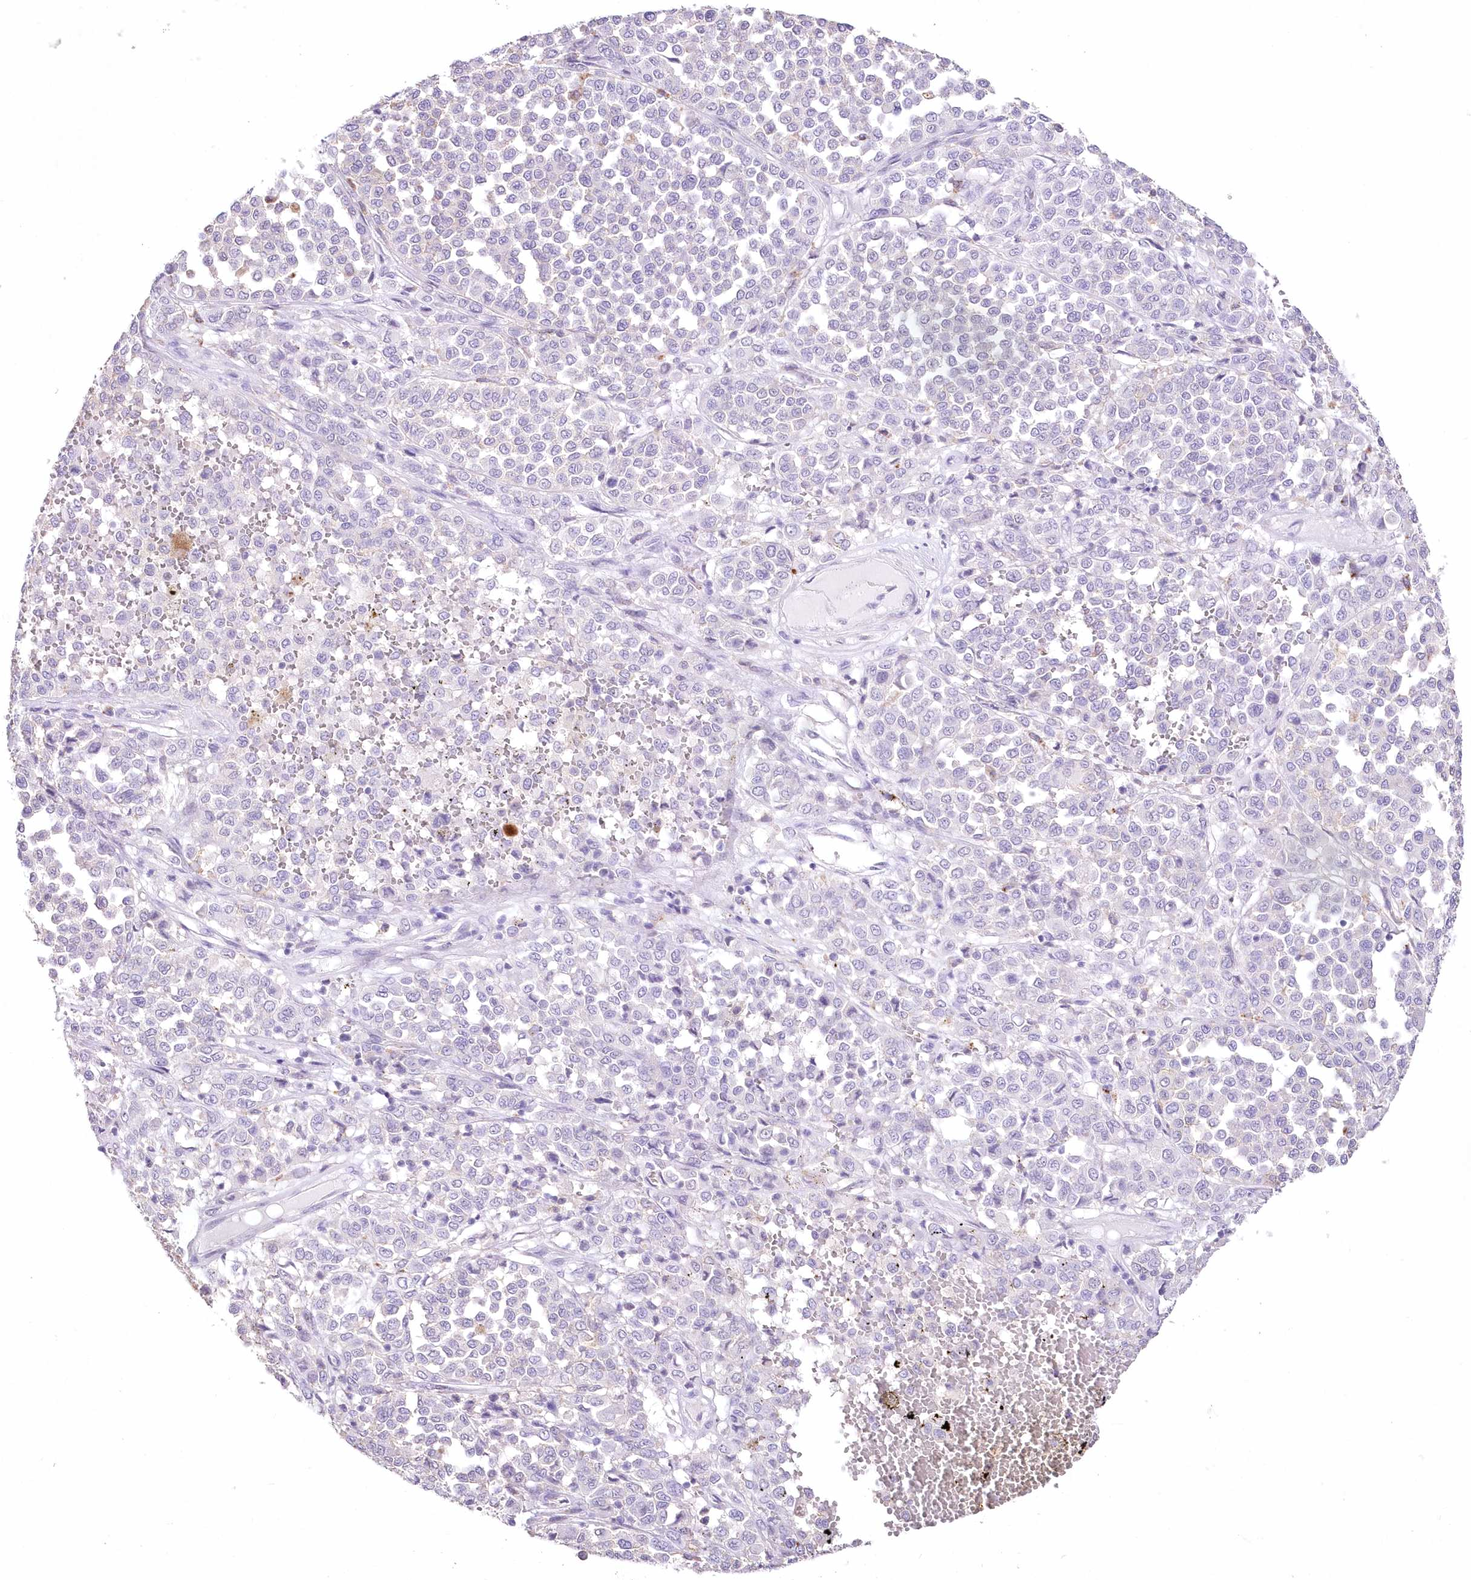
{"staining": {"intensity": "negative", "quantity": "none", "location": "none"}, "tissue": "melanoma", "cell_type": "Tumor cells", "image_type": "cancer", "snomed": [{"axis": "morphology", "description": "Malignant melanoma, Metastatic site"}, {"axis": "topography", "description": "Pancreas"}], "caption": "Human melanoma stained for a protein using immunohistochemistry reveals no expression in tumor cells.", "gene": "RBM27", "patient": {"sex": "female", "age": 30}}